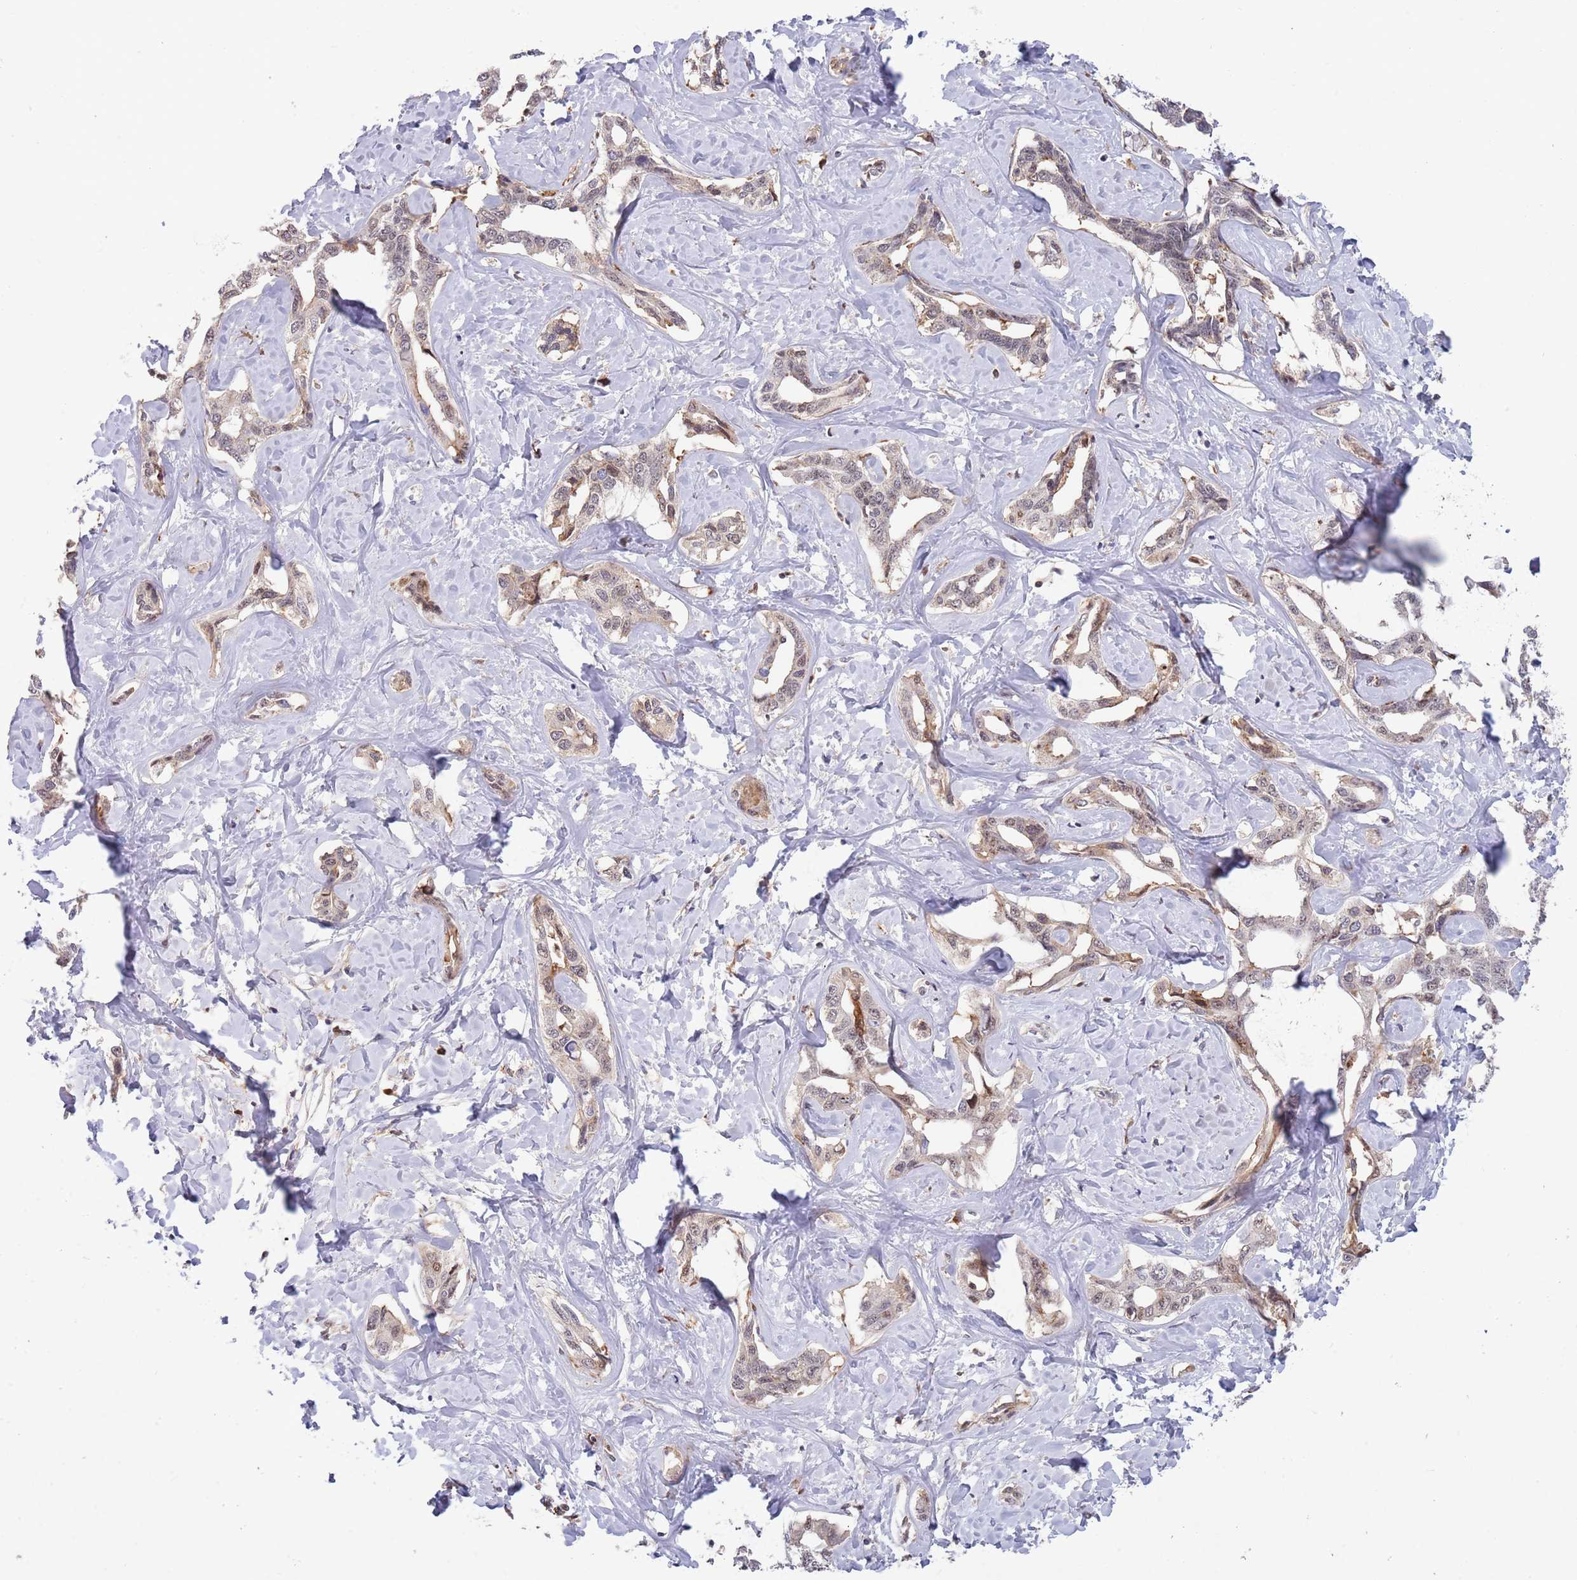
{"staining": {"intensity": "weak", "quantity": "<25%", "location": "nuclear"}, "tissue": "liver cancer", "cell_type": "Tumor cells", "image_type": "cancer", "snomed": [{"axis": "morphology", "description": "Cholangiocarcinoma"}, {"axis": "topography", "description": "Liver"}], "caption": "Tumor cells are negative for protein expression in human cholangiocarcinoma (liver).", "gene": "CCNJL", "patient": {"sex": "male", "age": 59}}